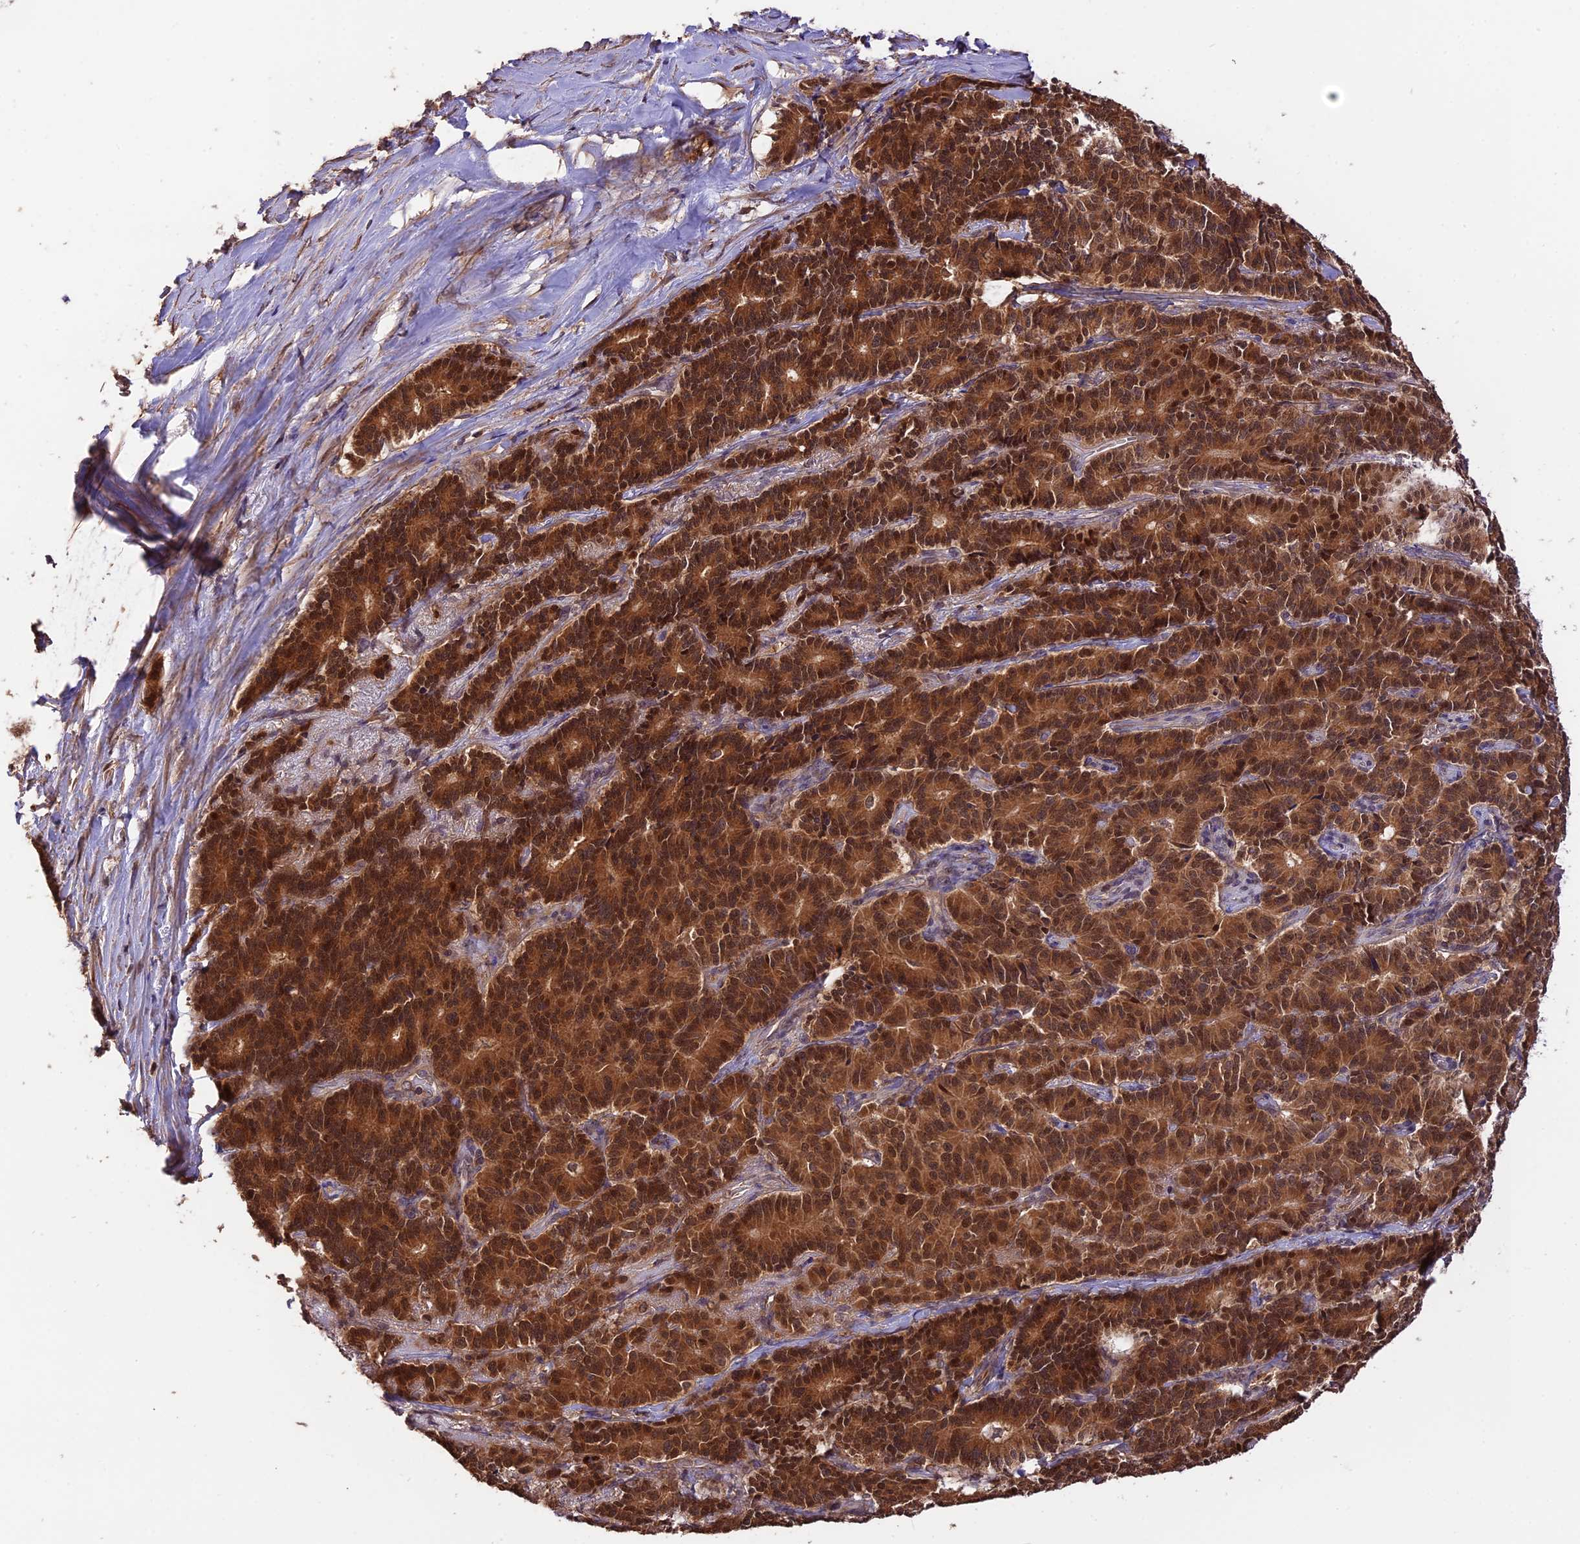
{"staining": {"intensity": "strong", "quantity": ">75%", "location": "cytoplasmic/membranous,nuclear"}, "tissue": "pancreatic cancer", "cell_type": "Tumor cells", "image_type": "cancer", "snomed": [{"axis": "morphology", "description": "Adenocarcinoma, NOS"}, {"axis": "topography", "description": "Pancreas"}], "caption": "Tumor cells demonstrate high levels of strong cytoplasmic/membranous and nuclear staining in about >75% of cells in human adenocarcinoma (pancreatic). The staining was performed using DAB (3,3'-diaminobenzidine) to visualize the protein expression in brown, while the nuclei were stained in blue with hematoxylin (Magnification: 20x).", "gene": "TRMT1", "patient": {"sex": "female", "age": 74}}